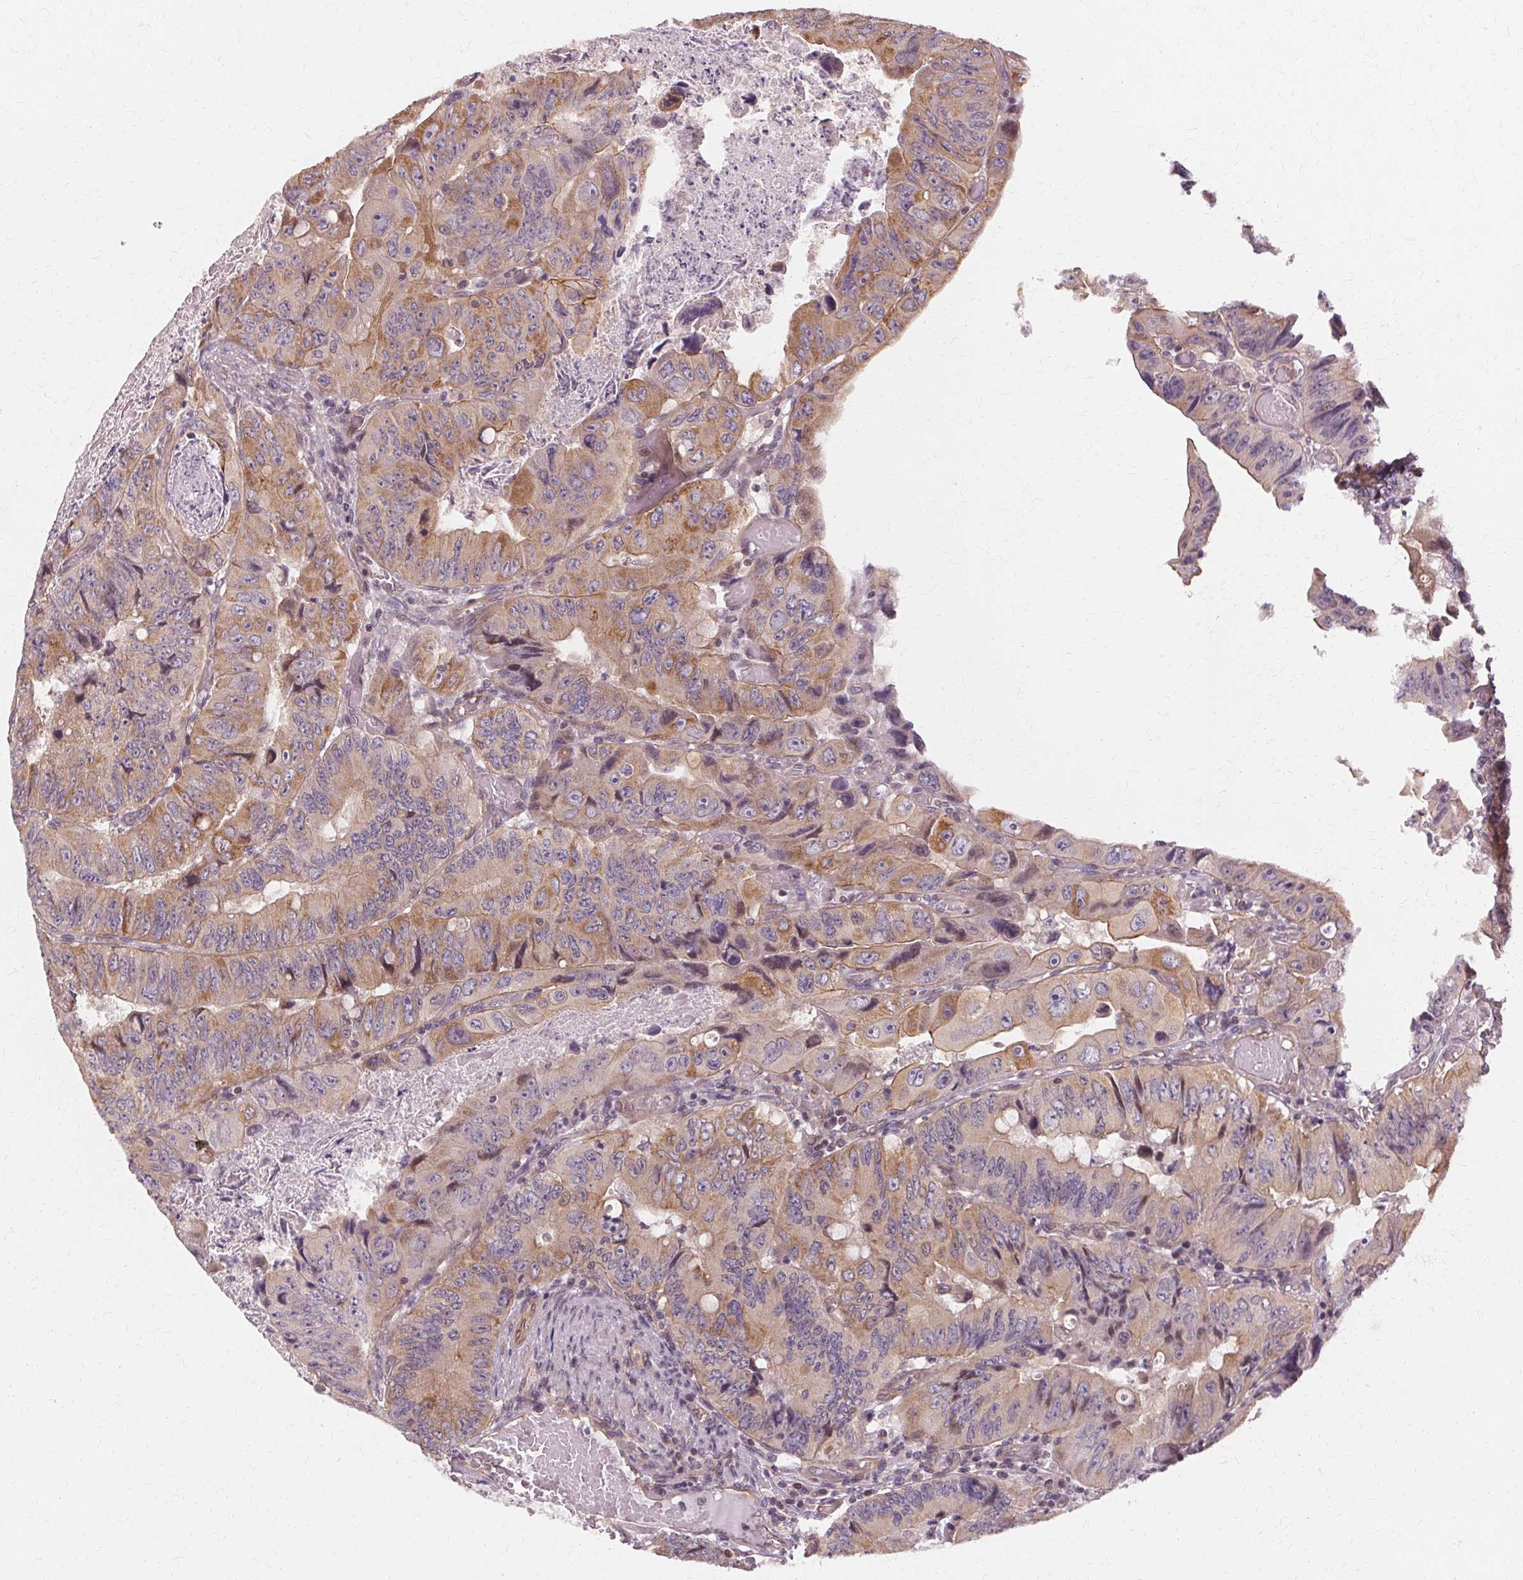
{"staining": {"intensity": "moderate", "quantity": "<25%", "location": "cytoplasmic/membranous"}, "tissue": "colorectal cancer", "cell_type": "Tumor cells", "image_type": "cancer", "snomed": [{"axis": "morphology", "description": "Adenocarcinoma, NOS"}, {"axis": "topography", "description": "Colon"}], "caption": "Human colorectal cancer (adenocarcinoma) stained with a protein marker demonstrates moderate staining in tumor cells.", "gene": "USP8", "patient": {"sex": "female", "age": 84}}